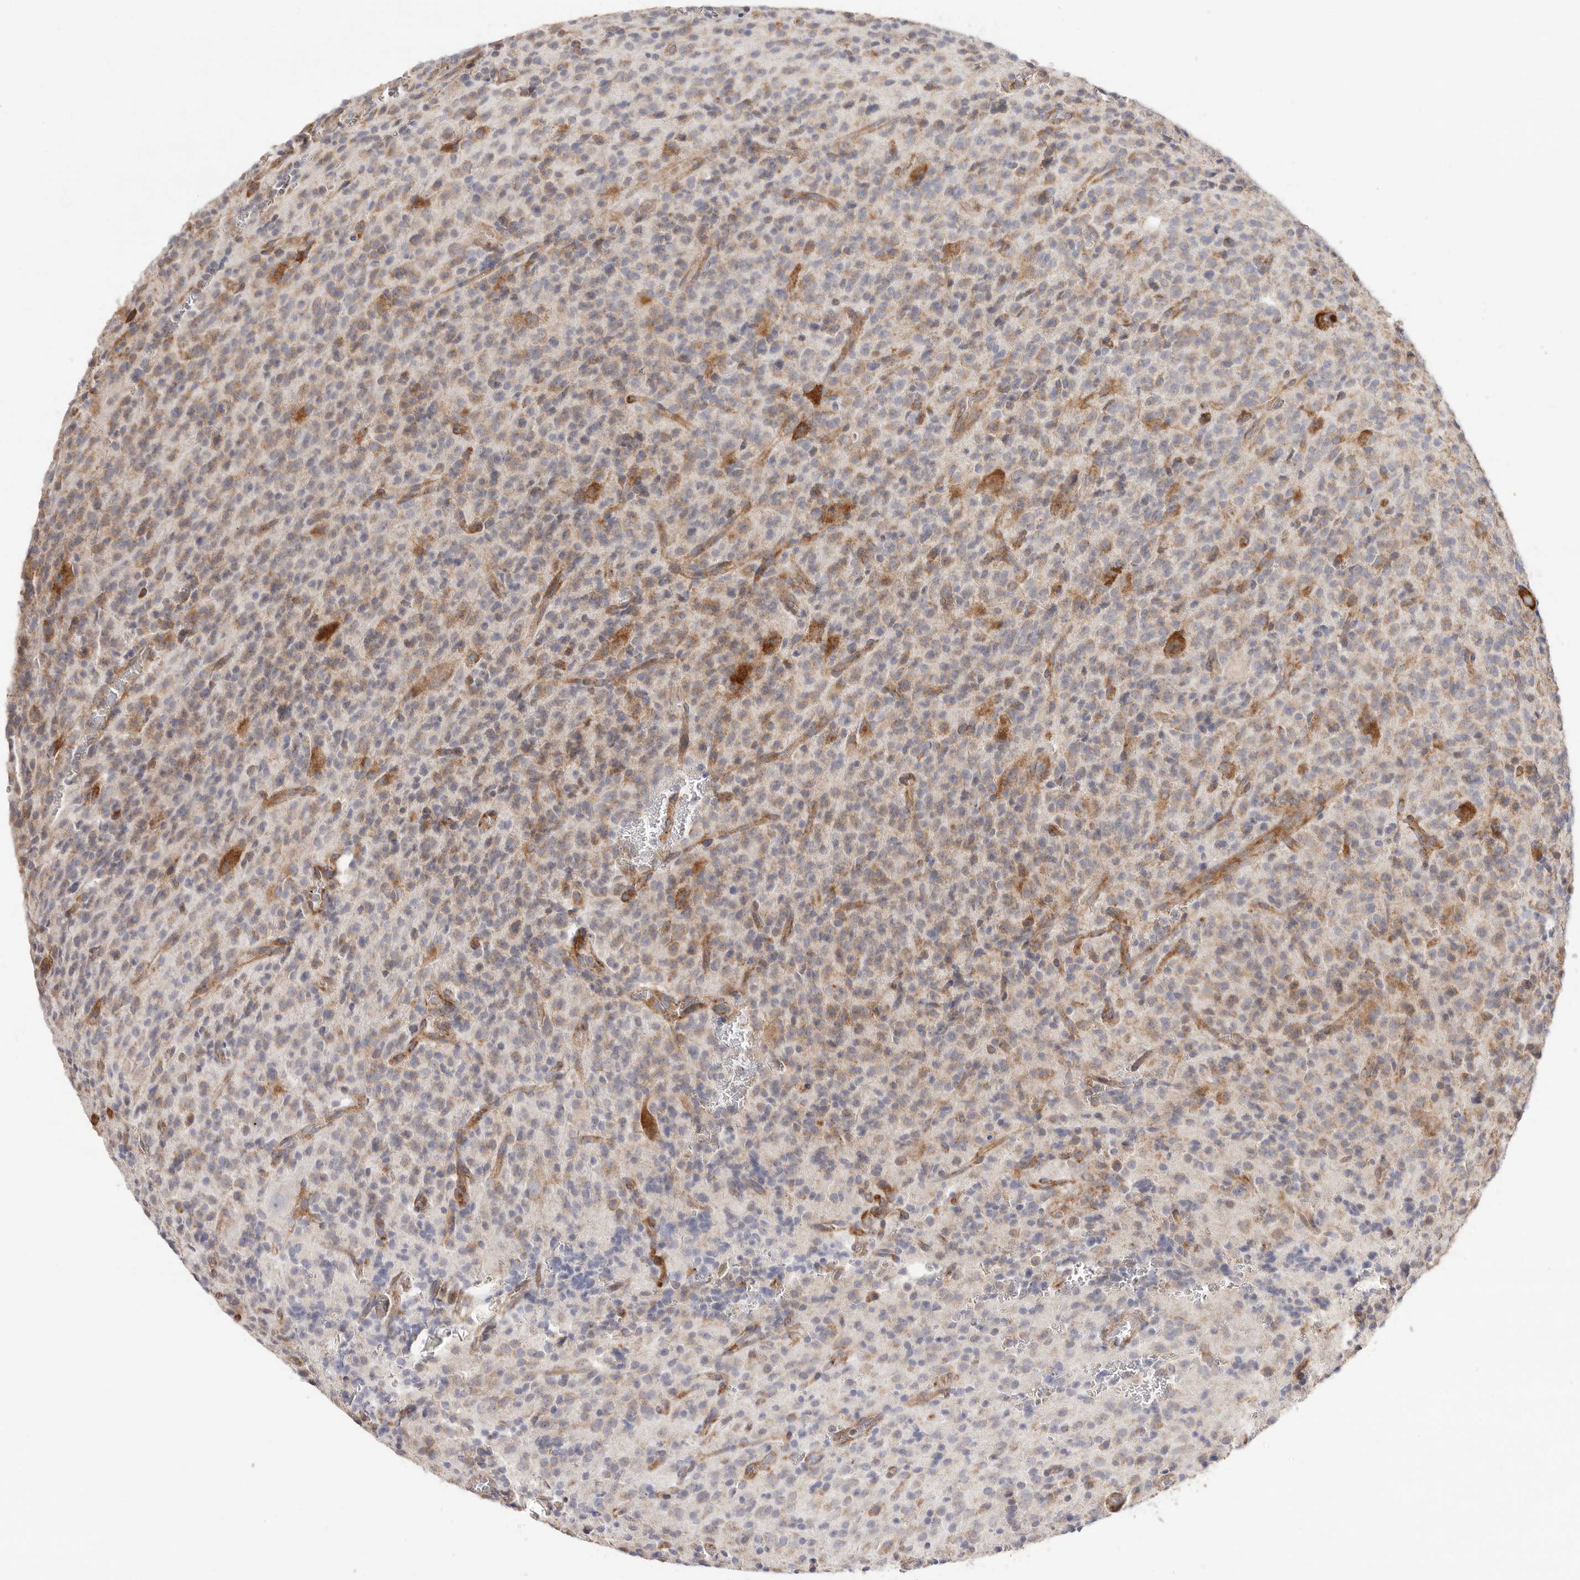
{"staining": {"intensity": "weak", "quantity": "25%-75%", "location": "cytoplasmic/membranous"}, "tissue": "glioma", "cell_type": "Tumor cells", "image_type": "cancer", "snomed": [{"axis": "morphology", "description": "Glioma, malignant, High grade"}, {"axis": "topography", "description": "Brain"}], "caption": "Tumor cells show low levels of weak cytoplasmic/membranous staining in approximately 25%-75% of cells in glioma. (DAB (3,3'-diaminobenzidine) IHC, brown staining for protein, blue staining for nuclei).", "gene": "SERBP1", "patient": {"sex": "male", "age": 34}}